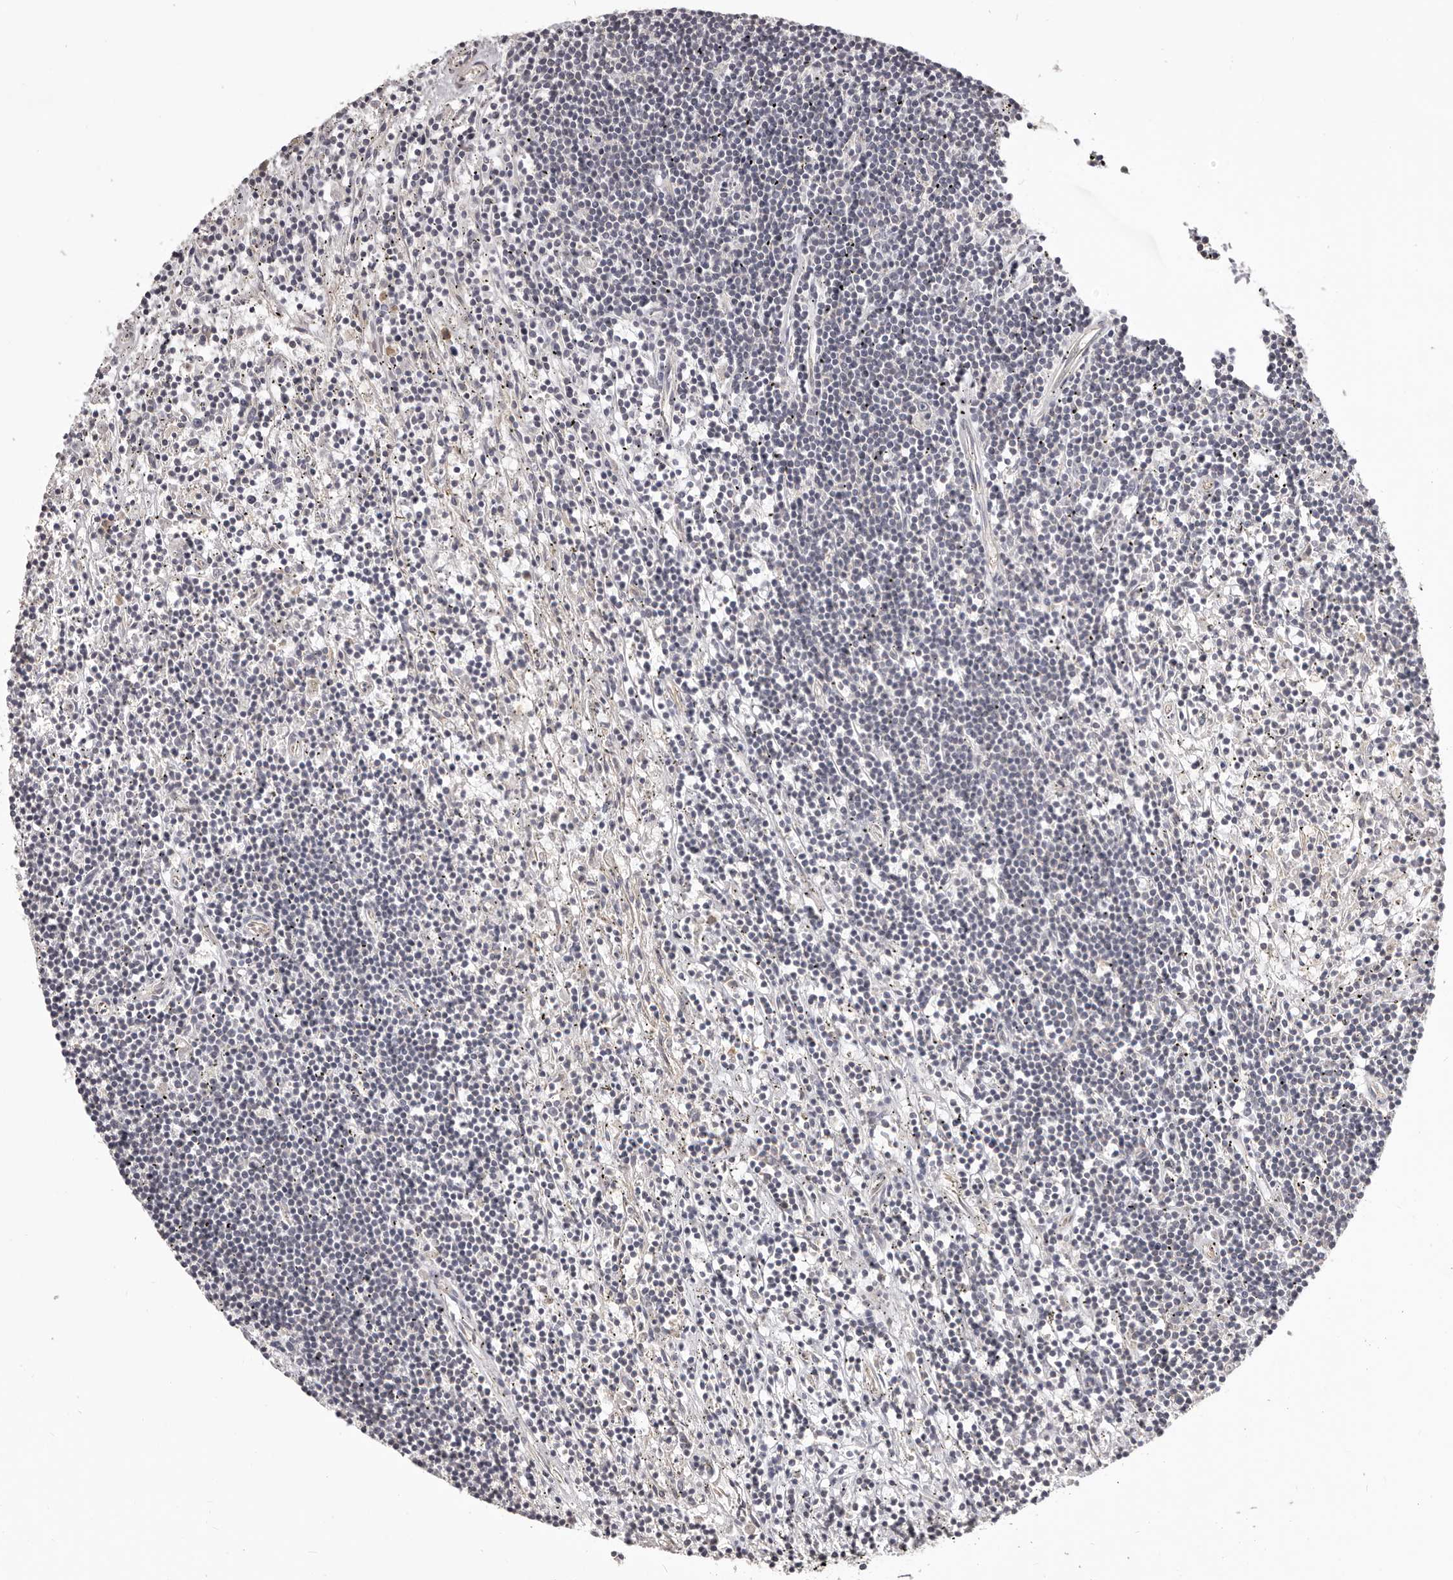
{"staining": {"intensity": "negative", "quantity": "none", "location": "none"}, "tissue": "lymphoma", "cell_type": "Tumor cells", "image_type": "cancer", "snomed": [{"axis": "morphology", "description": "Malignant lymphoma, non-Hodgkin's type, Low grade"}, {"axis": "topography", "description": "Spleen"}], "caption": "High power microscopy micrograph of an immunohistochemistry (IHC) photomicrograph of low-grade malignant lymphoma, non-Hodgkin's type, revealing no significant staining in tumor cells.", "gene": "HRH1", "patient": {"sex": "male", "age": 76}}